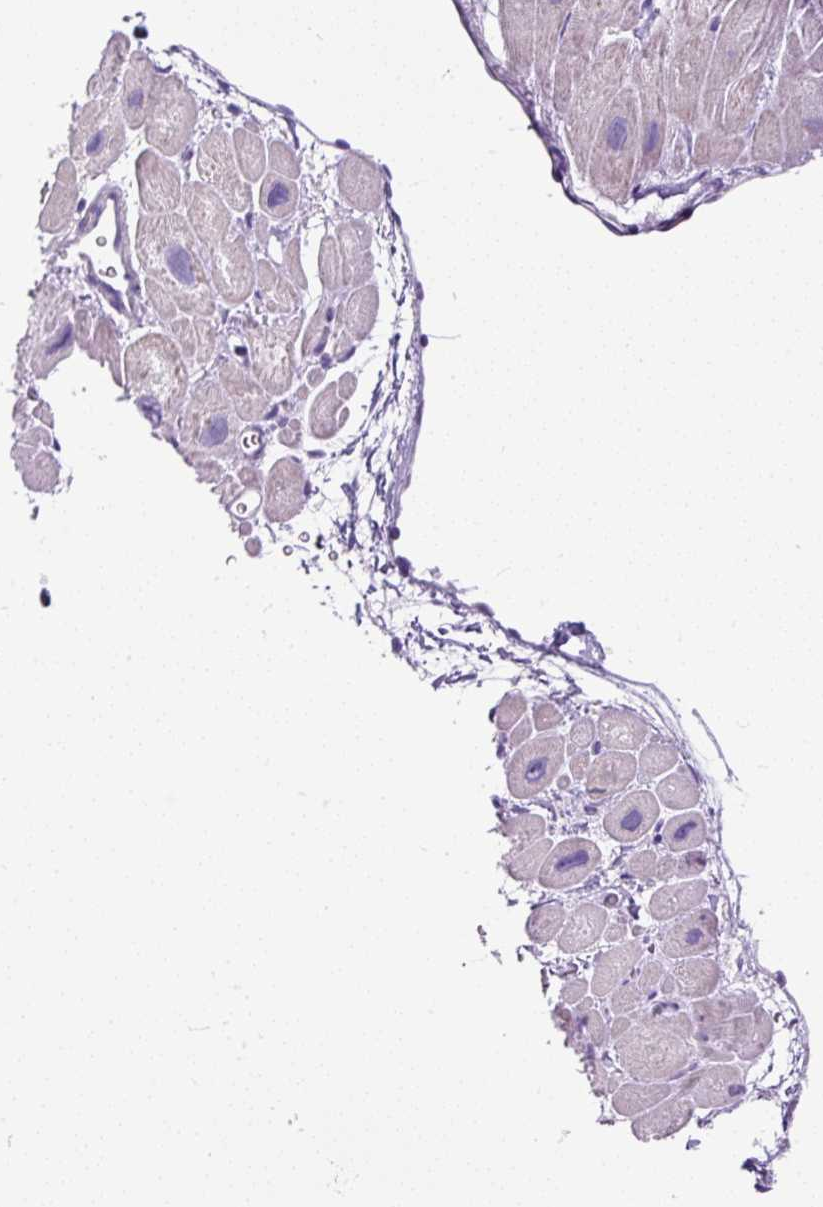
{"staining": {"intensity": "weak", "quantity": "25%-75%", "location": "cytoplasmic/membranous"}, "tissue": "heart muscle", "cell_type": "Cardiomyocytes", "image_type": "normal", "snomed": [{"axis": "morphology", "description": "Normal tissue, NOS"}, {"axis": "topography", "description": "Heart"}], "caption": "Weak cytoplasmic/membranous positivity is present in about 25%-75% of cardiomyocytes in normal heart muscle. (DAB (3,3'-diaminobenzidine) IHC, brown staining for protein, blue staining for nuclei).", "gene": "STOX2", "patient": {"sex": "male", "age": 49}}